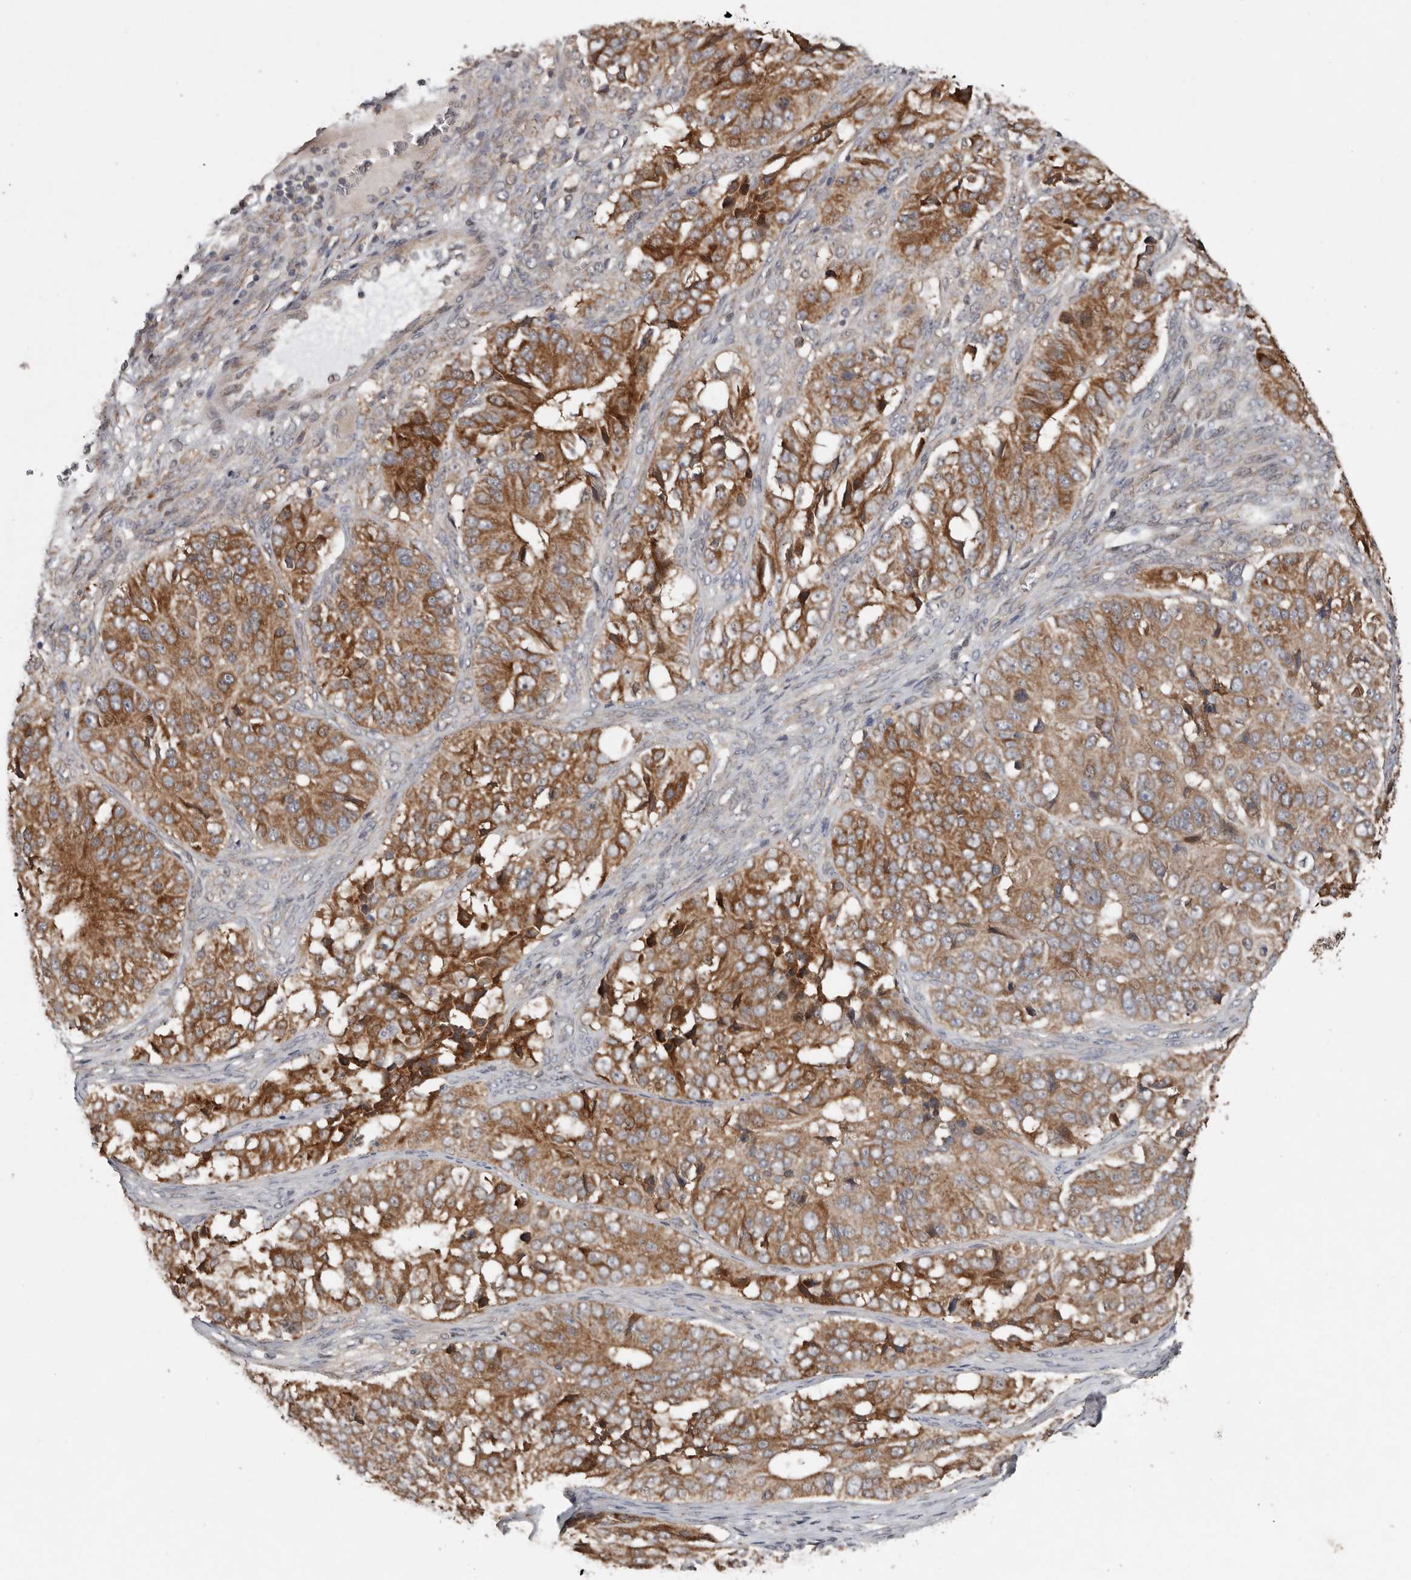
{"staining": {"intensity": "moderate", "quantity": ">75%", "location": "cytoplasmic/membranous"}, "tissue": "ovarian cancer", "cell_type": "Tumor cells", "image_type": "cancer", "snomed": [{"axis": "morphology", "description": "Carcinoma, endometroid"}, {"axis": "topography", "description": "Ovary"}], "caption": "Immunohistochemistry (IHC) of human ovarian cancer demonstrates medium levels of moderate cytoplasmic/membranous positivity in about >75% of tumor cells.", "gene": "CHML", "patient": {"sex": "female", "age": 51}}